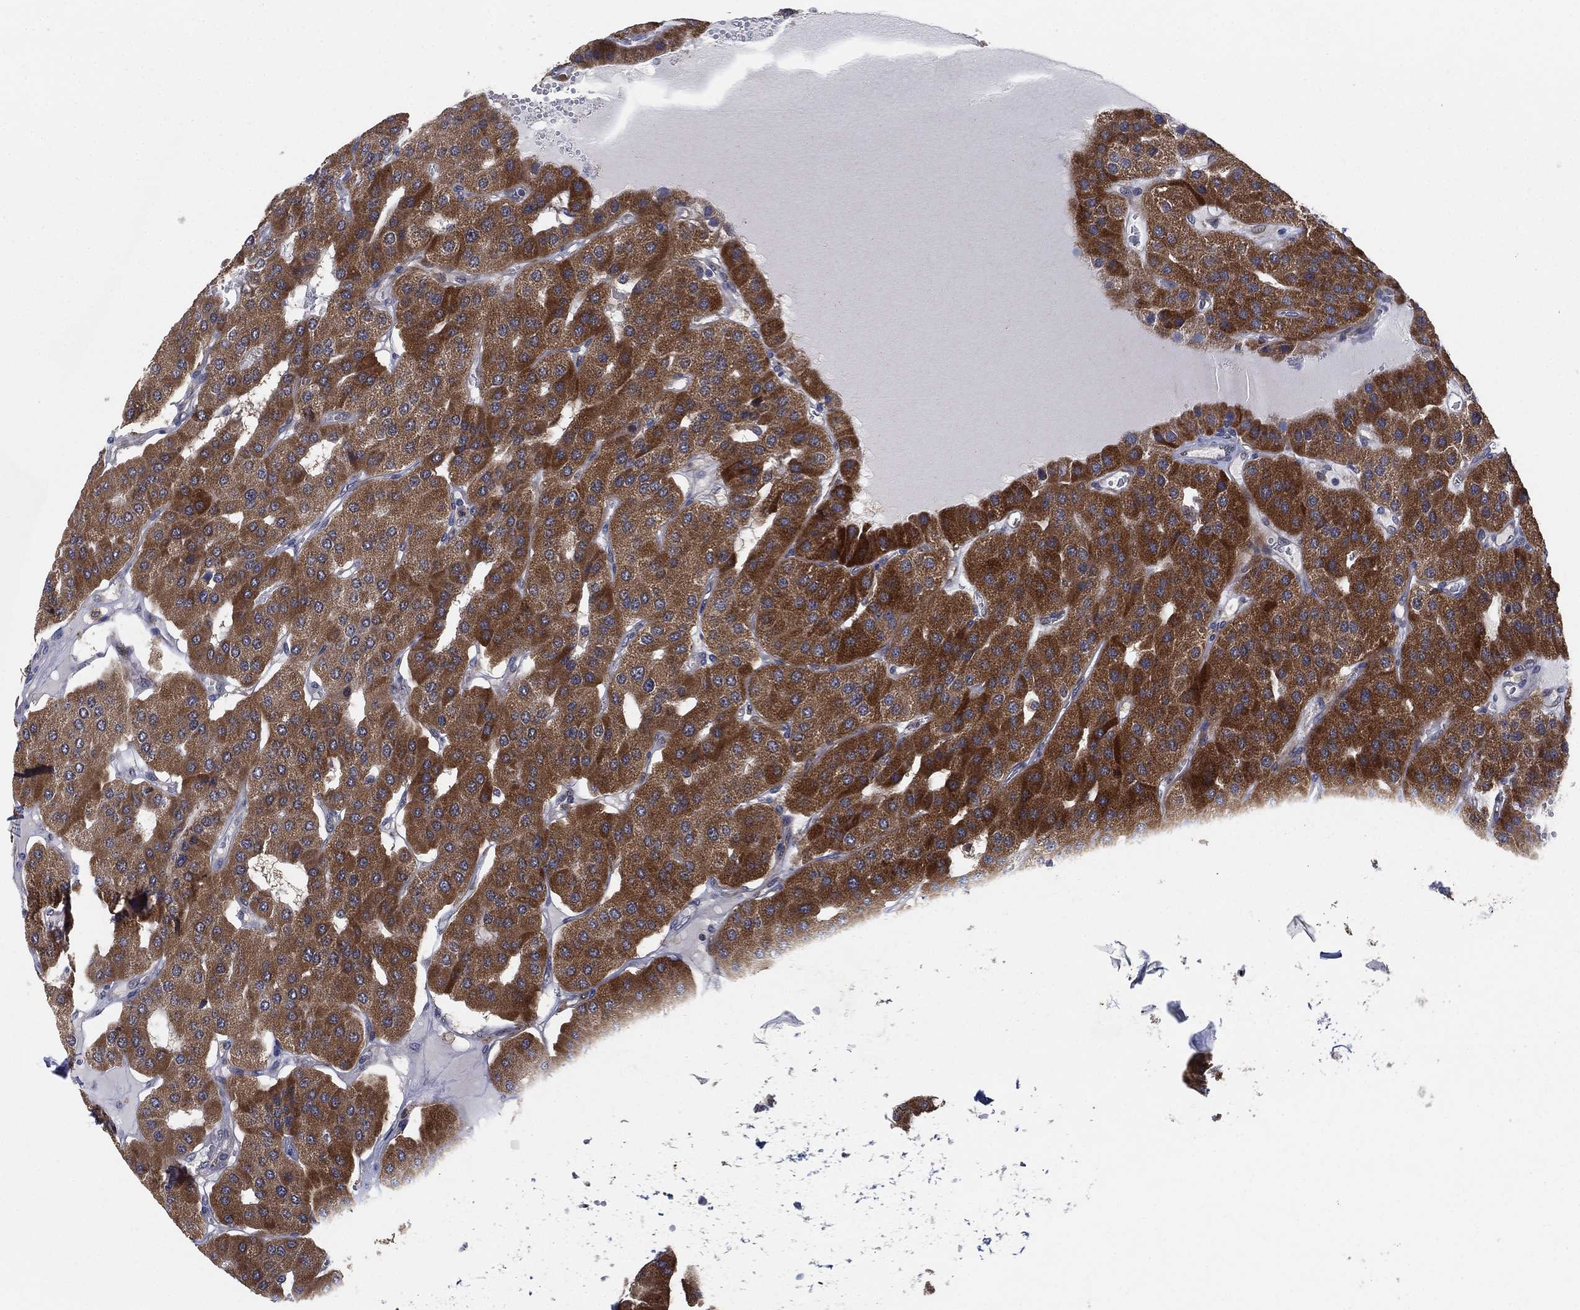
{"staining": {"intensity": "strong", "quantity": ">75%", "location": "cytoplasmic/membranous"}, "tissue": "parathyroid gland", "cell_type": "Glandular cells", "image_type": "normal", "snomed": [{"axis": "morphology", "description": "Normal tissue, NOS"}, {"axis": "morphology", "description": "Adenoma, NOS"}, {"axis": "topography", "description": "Parathyroid gland"}], "caption": "Parathyroid gland stained with a brown dye reveals strong cytoplasmic/membranous positive positivity in approximately >75% of glandular cells.", "gene": "FES", "patient": {"sex": "female", "age": 86}}